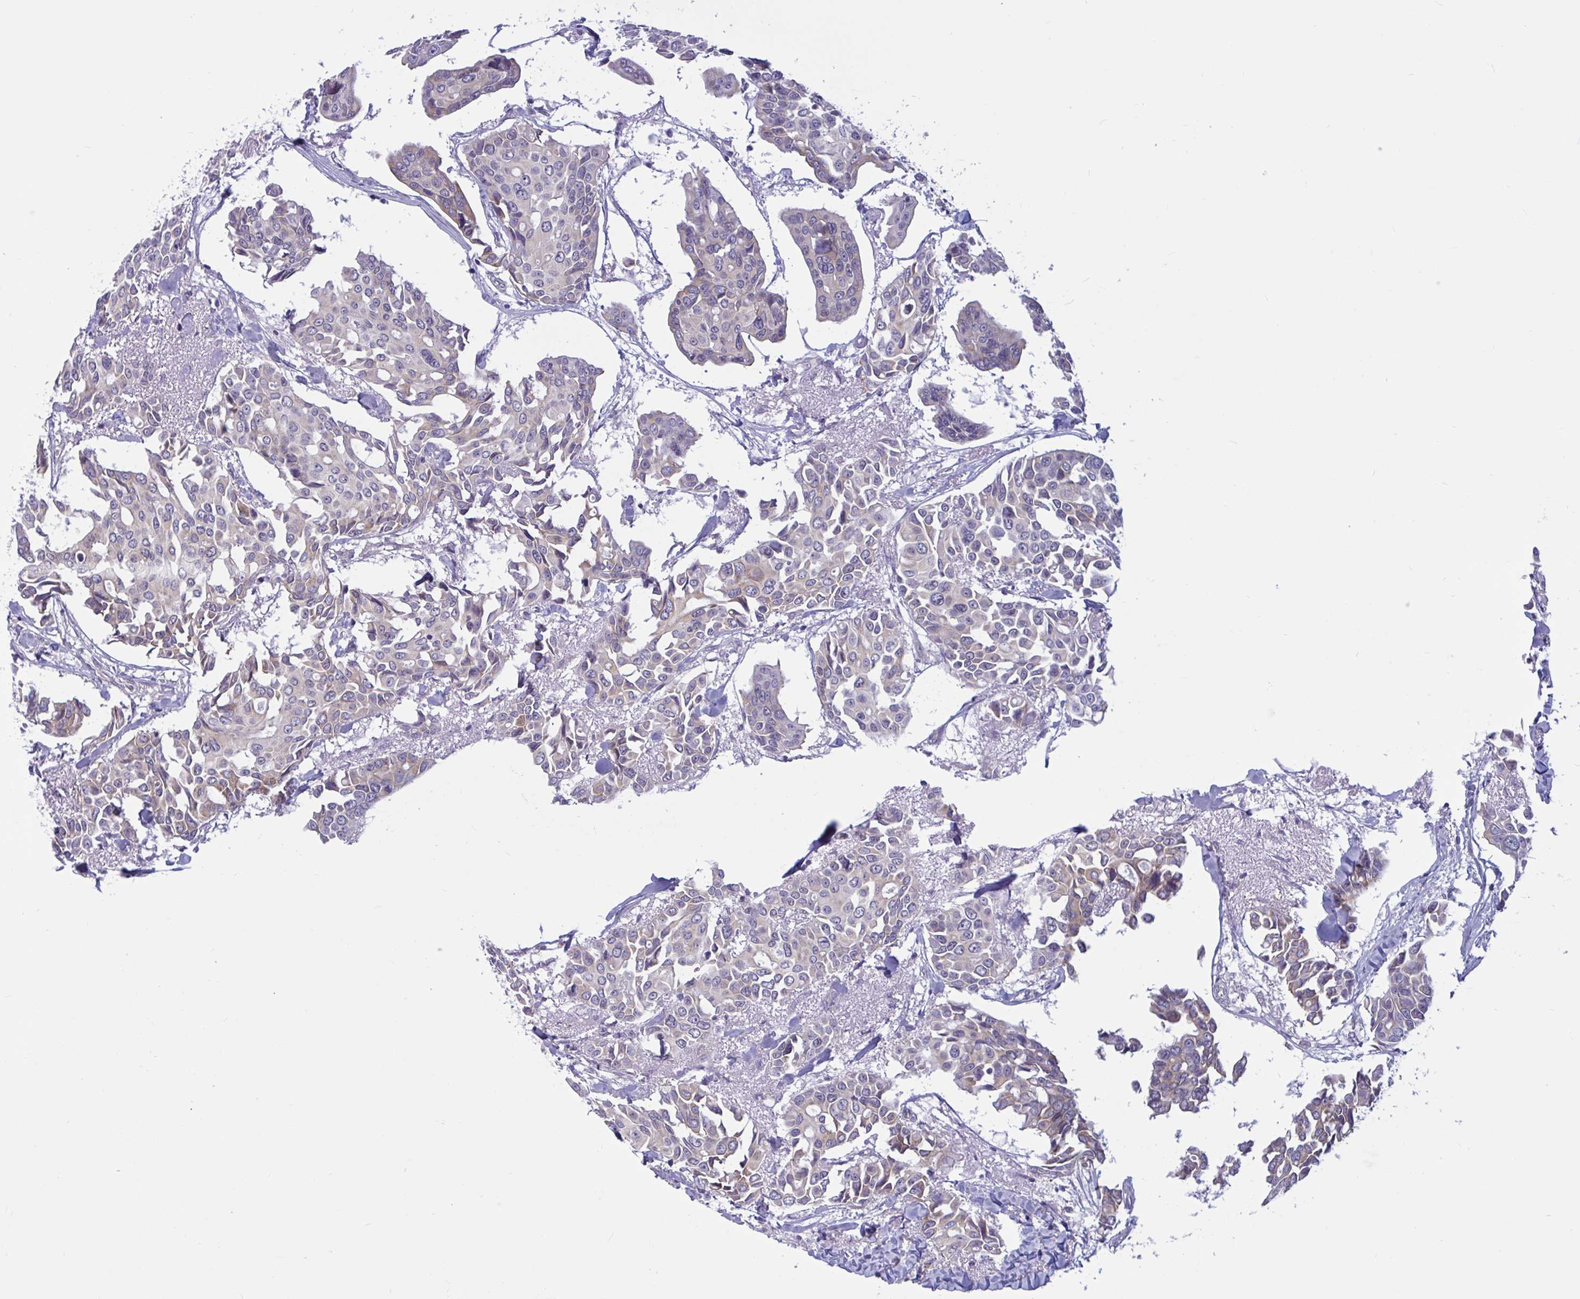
{"staining": {"intensity": "negative", "quantity": "none", "location": "none"}, "tissue": "breast cancer", "cell_type": "Tumor cells", "image_type": "cancer", "snomed": [{"axis": "morphology", "description": "Duct carcinoma"}, {"axis": "topography", "description": "Breast"}], "caption": "DAB immunohistochemical staining of human breast cancer (intraductal carcinoma) exhibits no significant positivity in tumor cells.", "gene": "CAMLG", "patient": {"sex": "female", "age": 54}}